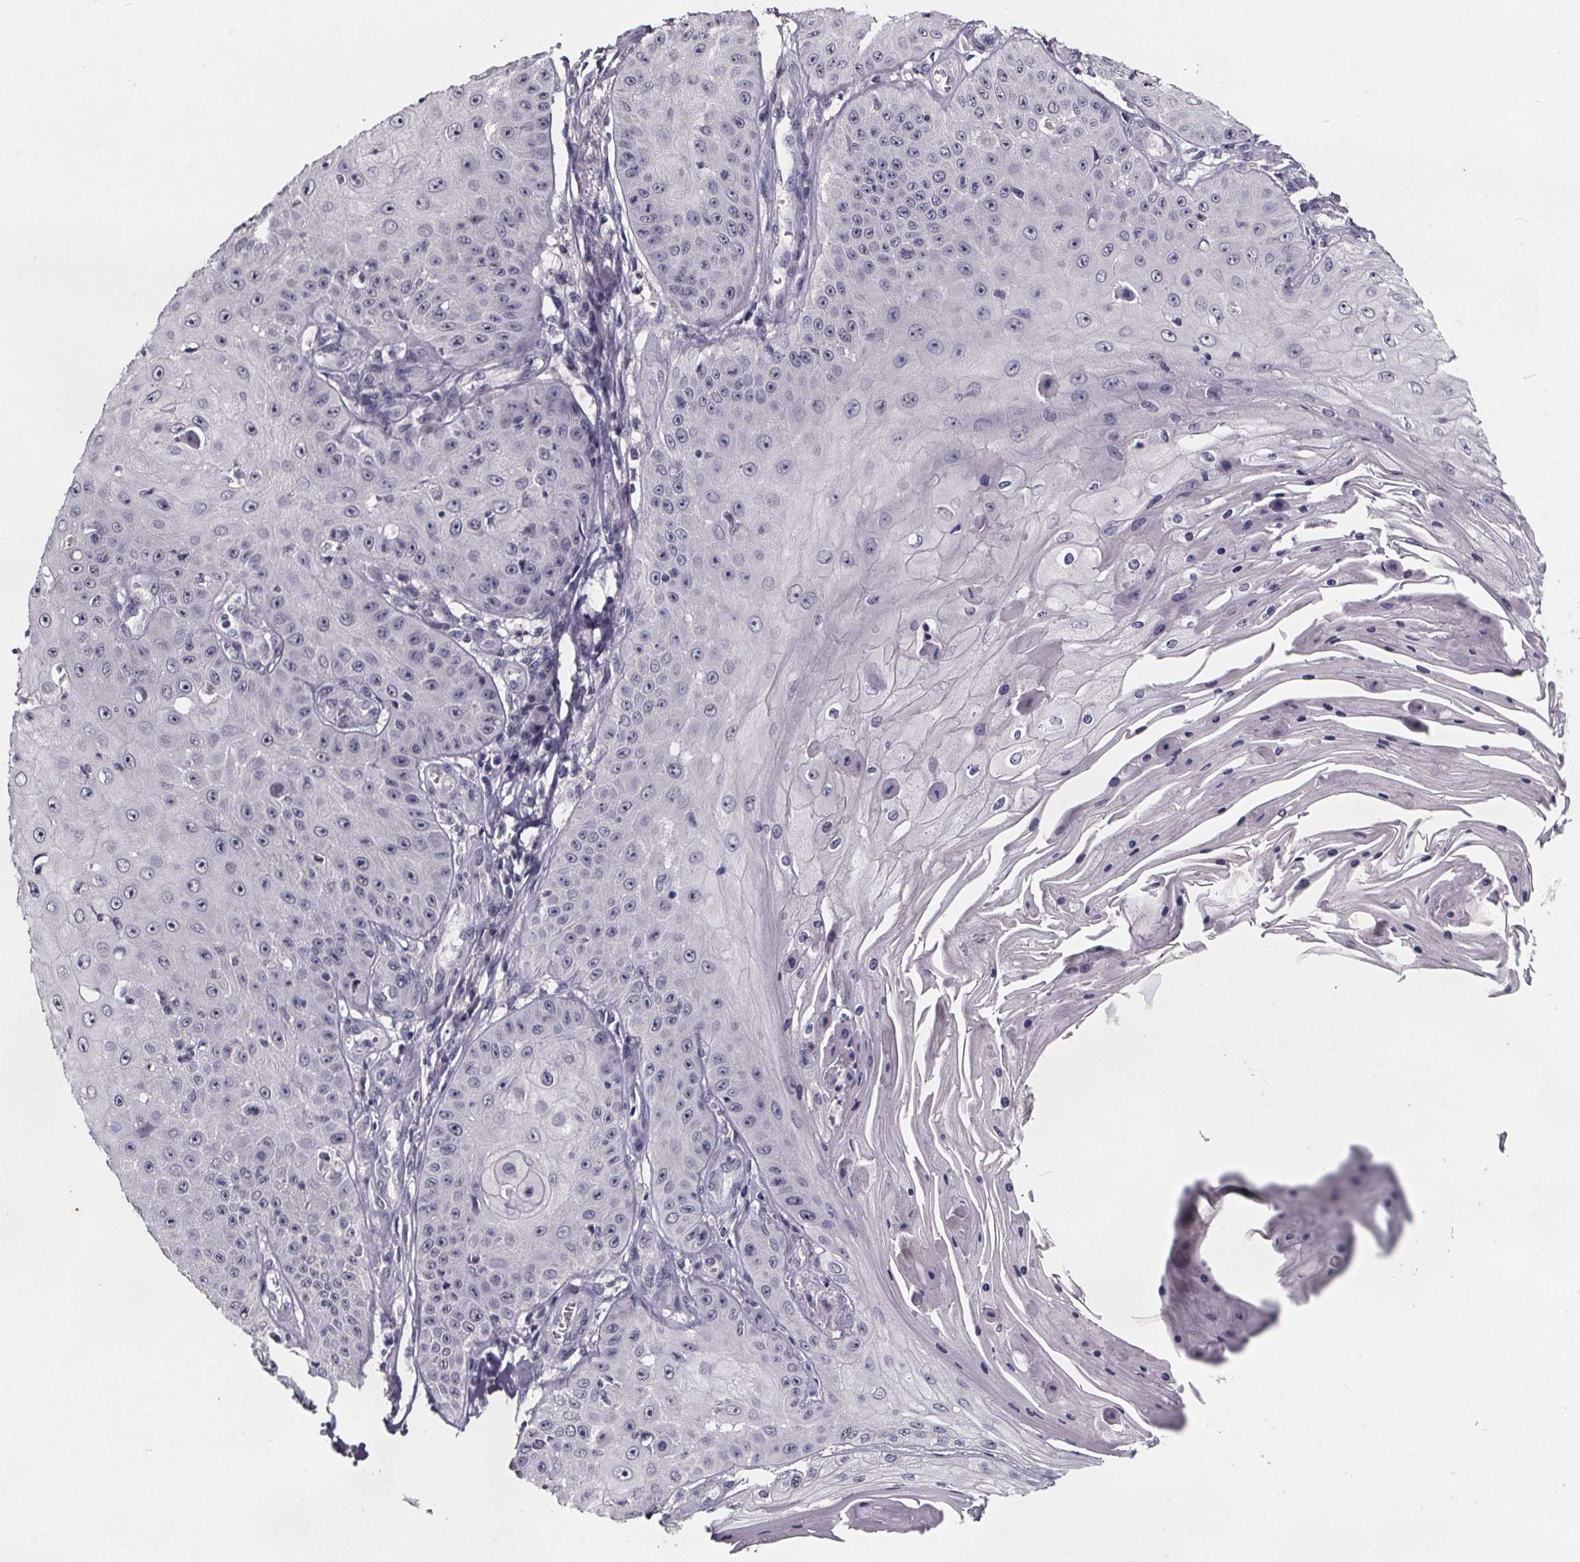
{"staining": {"intensity": "negative", "quantity": "none", "location": "none"}, "tissue": "skin cancer", "cell_type": "Tumor cells", "image_type": "cancer", "snomed": [{"axis": "morphology", "description": "Squamous cell carcinoma, NOS"}, {"axis": "topography", "description": "Skin"}], "caption": "Tumor cells show no significant protein expression in skin cancer. (DAB IHC visualized using brightfield microscopy, high magnification).", "gene": "AR", "patient": {"sex": "male", "age": 70}}